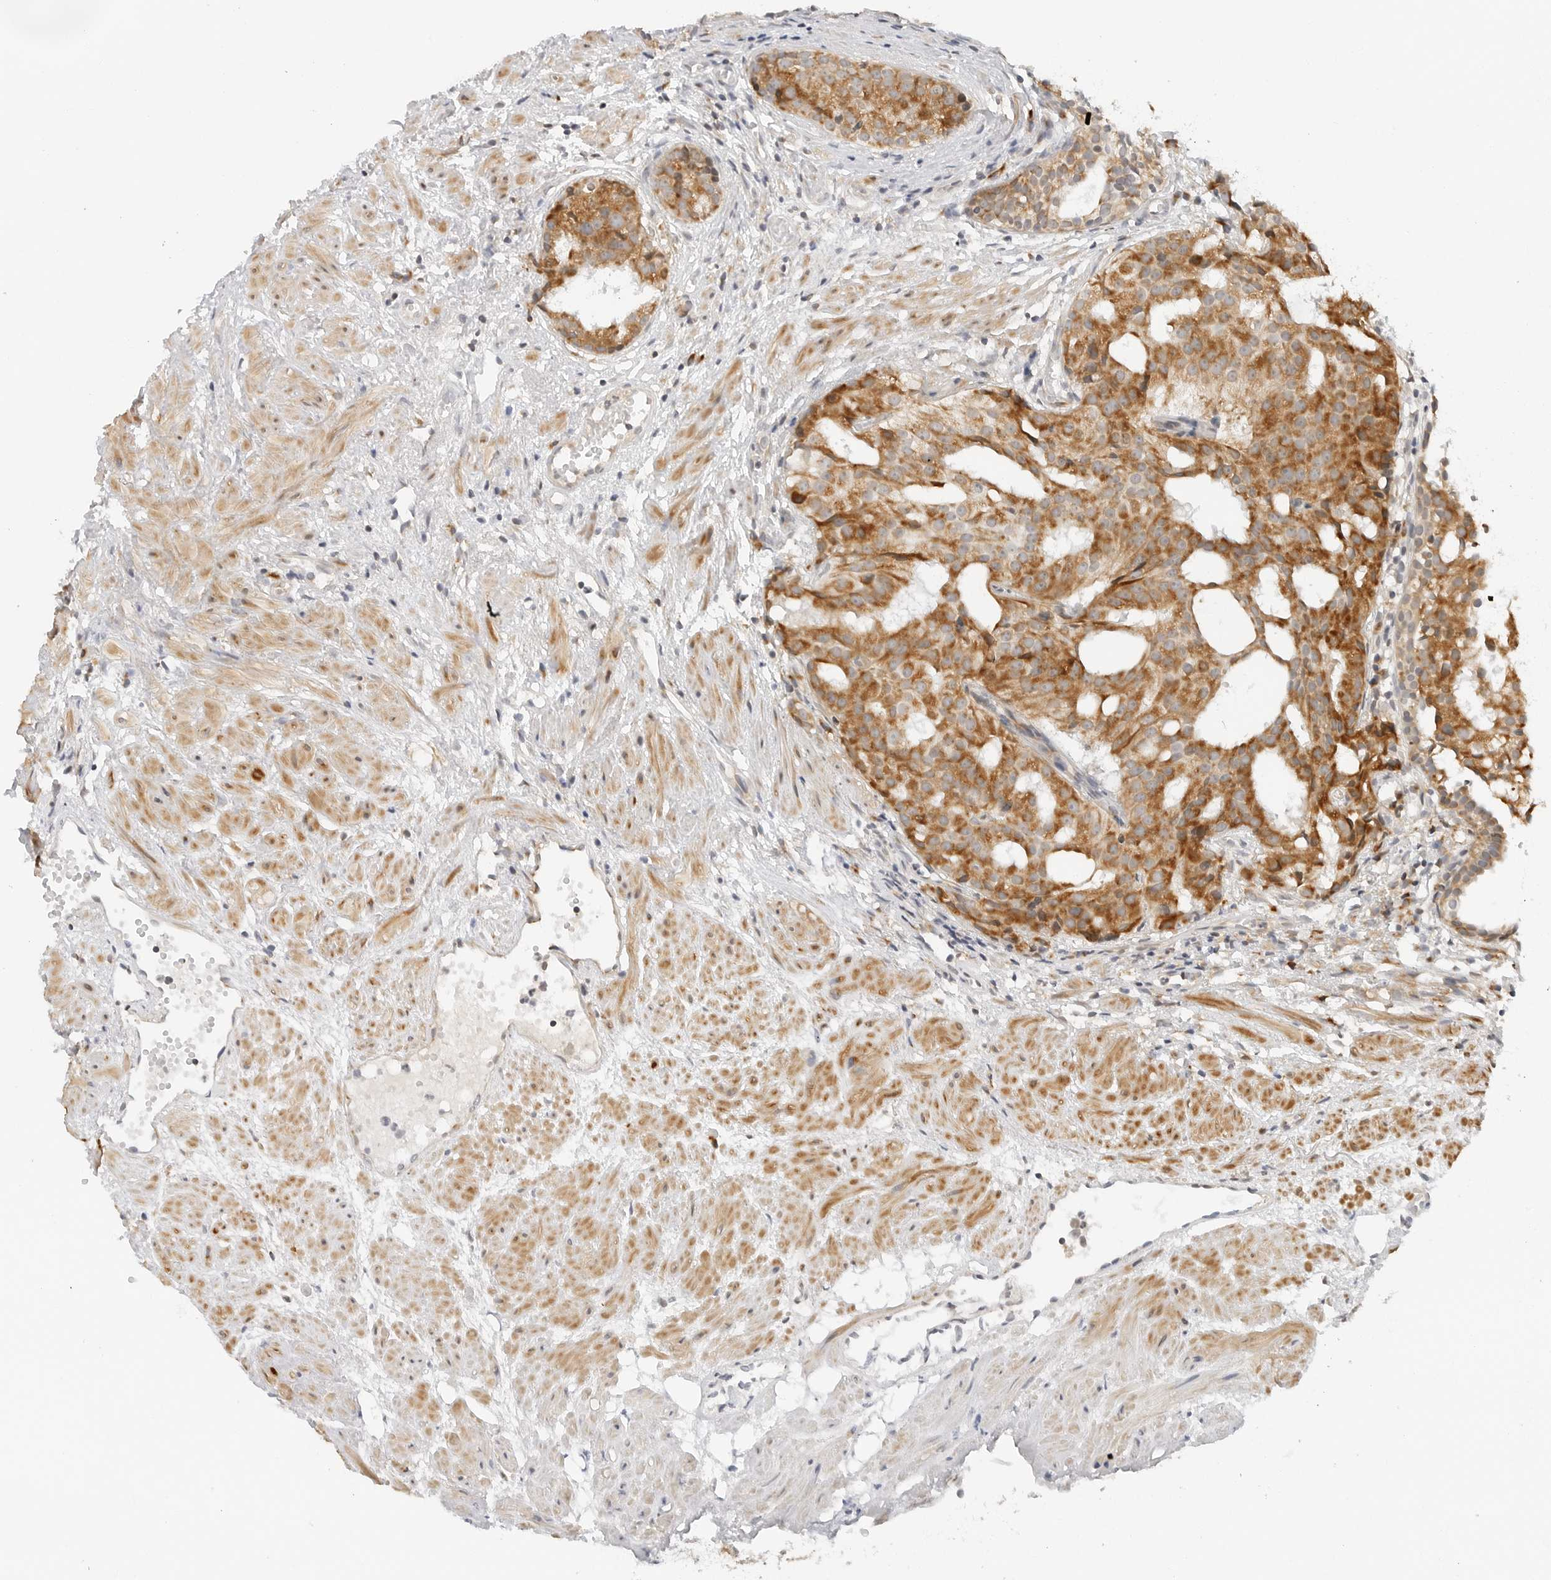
{"staining": {"intensity": "moderate", "quantity": ">75%", "location": "cytoplasmic/membranous"}, "tissue": "prostate cancer", "cell_type": "Tumor cells", "image_type": "cancer", "snomed": [{"axis": "morphology", "description": "Adenocarcinoma, Low grade"}, {"axis": "topography", "description": "Prostate"}], "caption": "Immunohistochemical staining of human prostate cancer (low-grade adenocarcinoma) demonstrates medium levels of moderate cytoplasmic/membranous positivity in about >75% of tumor cells.", "gene": "DYRK4", "patient": {"sex": "male", "age": 88}}